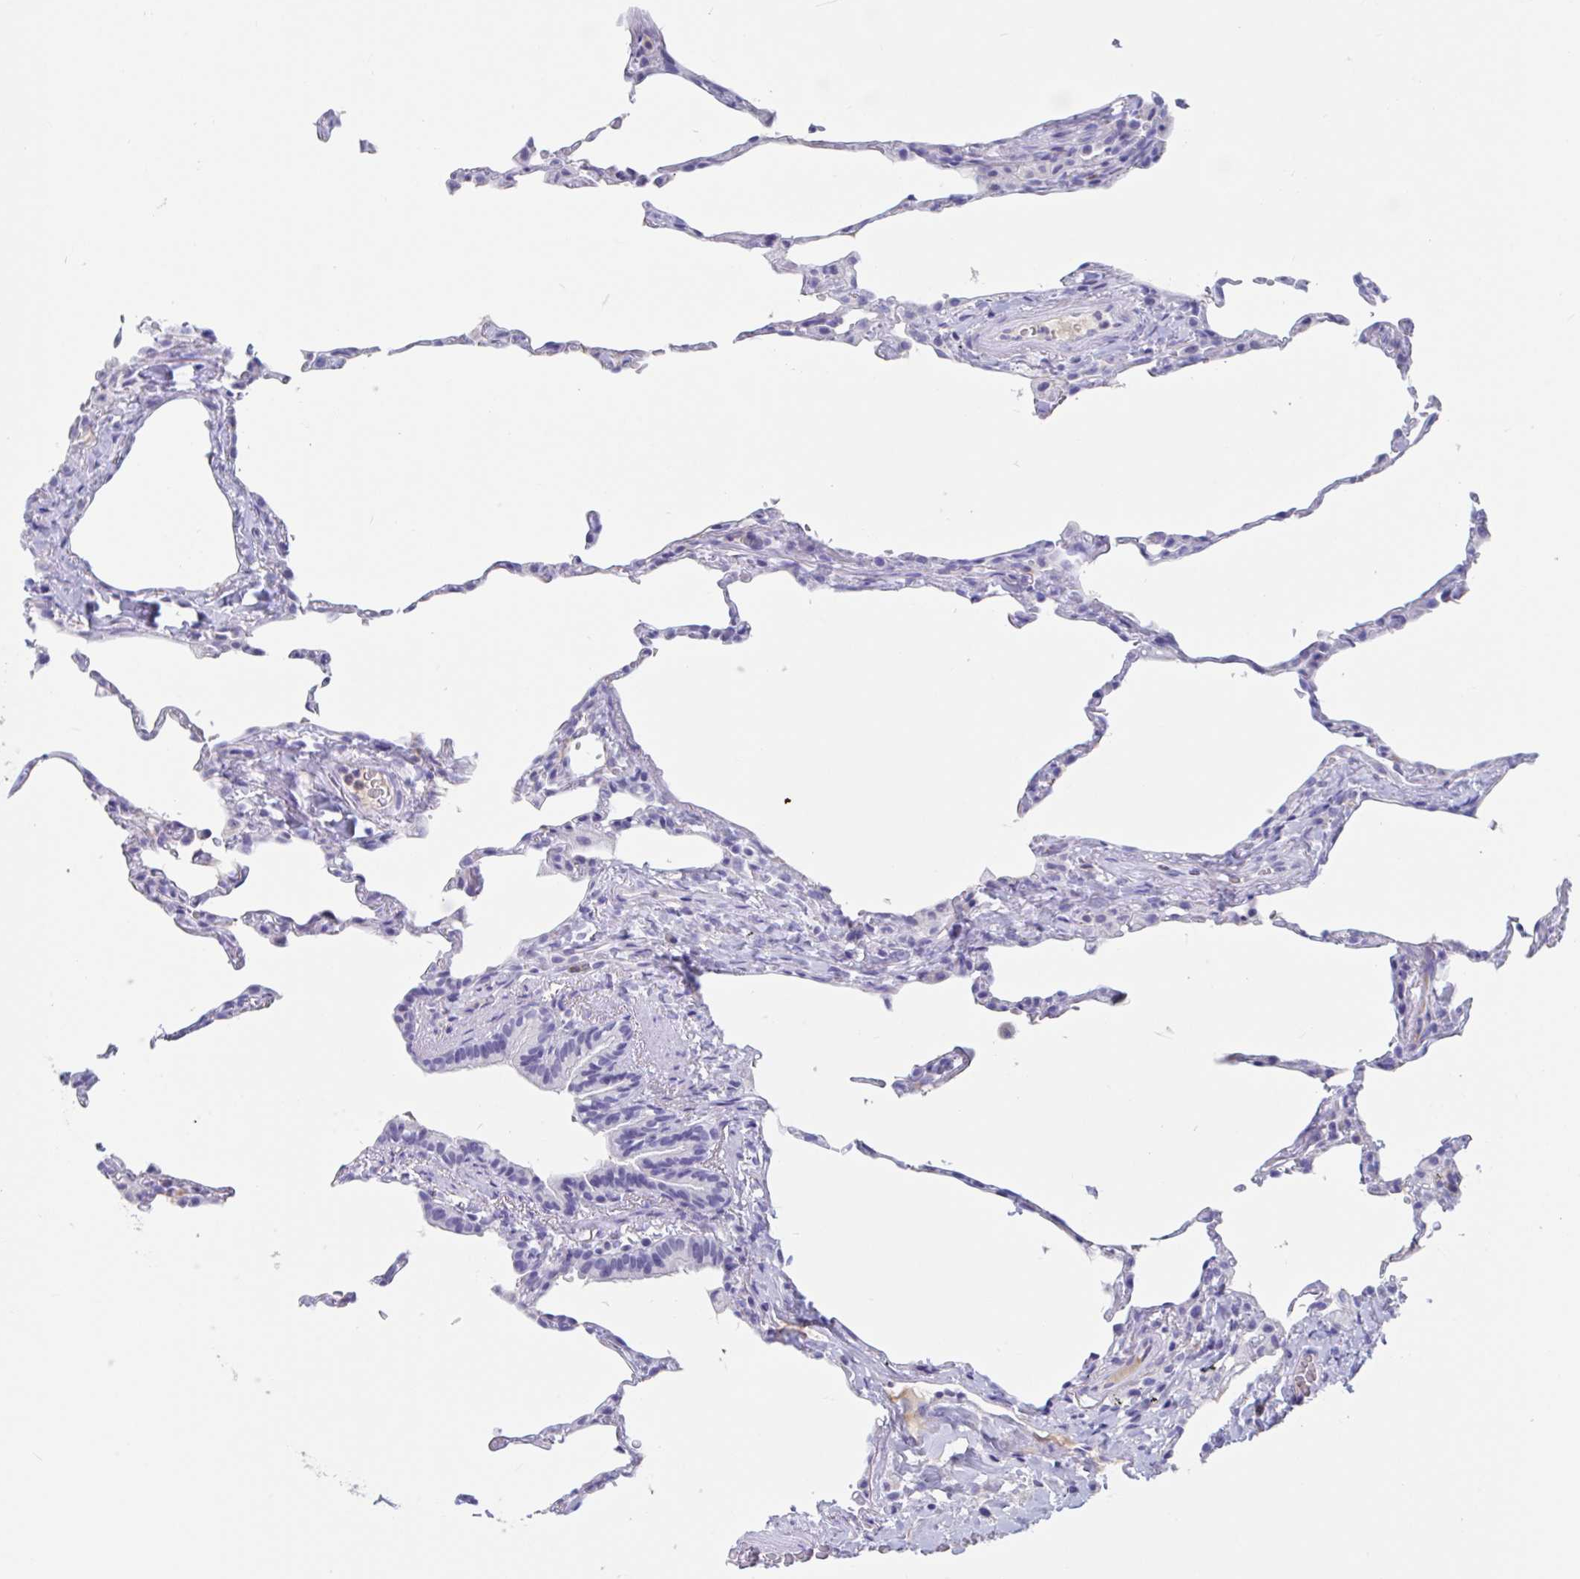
{"staining": {"intensity": "negative", "quantity": "none", "location": "none"}, "tissue": "lung", "cell_type": "Alveolar cells", "image_type": "normal", "snomed": [{"axis": "morphology", "description": "Normal tissue, NOS"}, {"axis": "topography", "description": "Lung"}], "caption": "High magnification brightfield microscopy of normal lung stained with DAB (3,3'-diaminobenzidine) (brown) and counterstained with hematoxylin (blue): alveolar cells show no significant staining. The staining was performed using DAB to visualize the protein expression in brown, while the nuclei were stained in blue with hematoxylin (Magnification: 20x).", "gene": "ZNHIT2", "patient": {"sex": "female", "age": 57}}